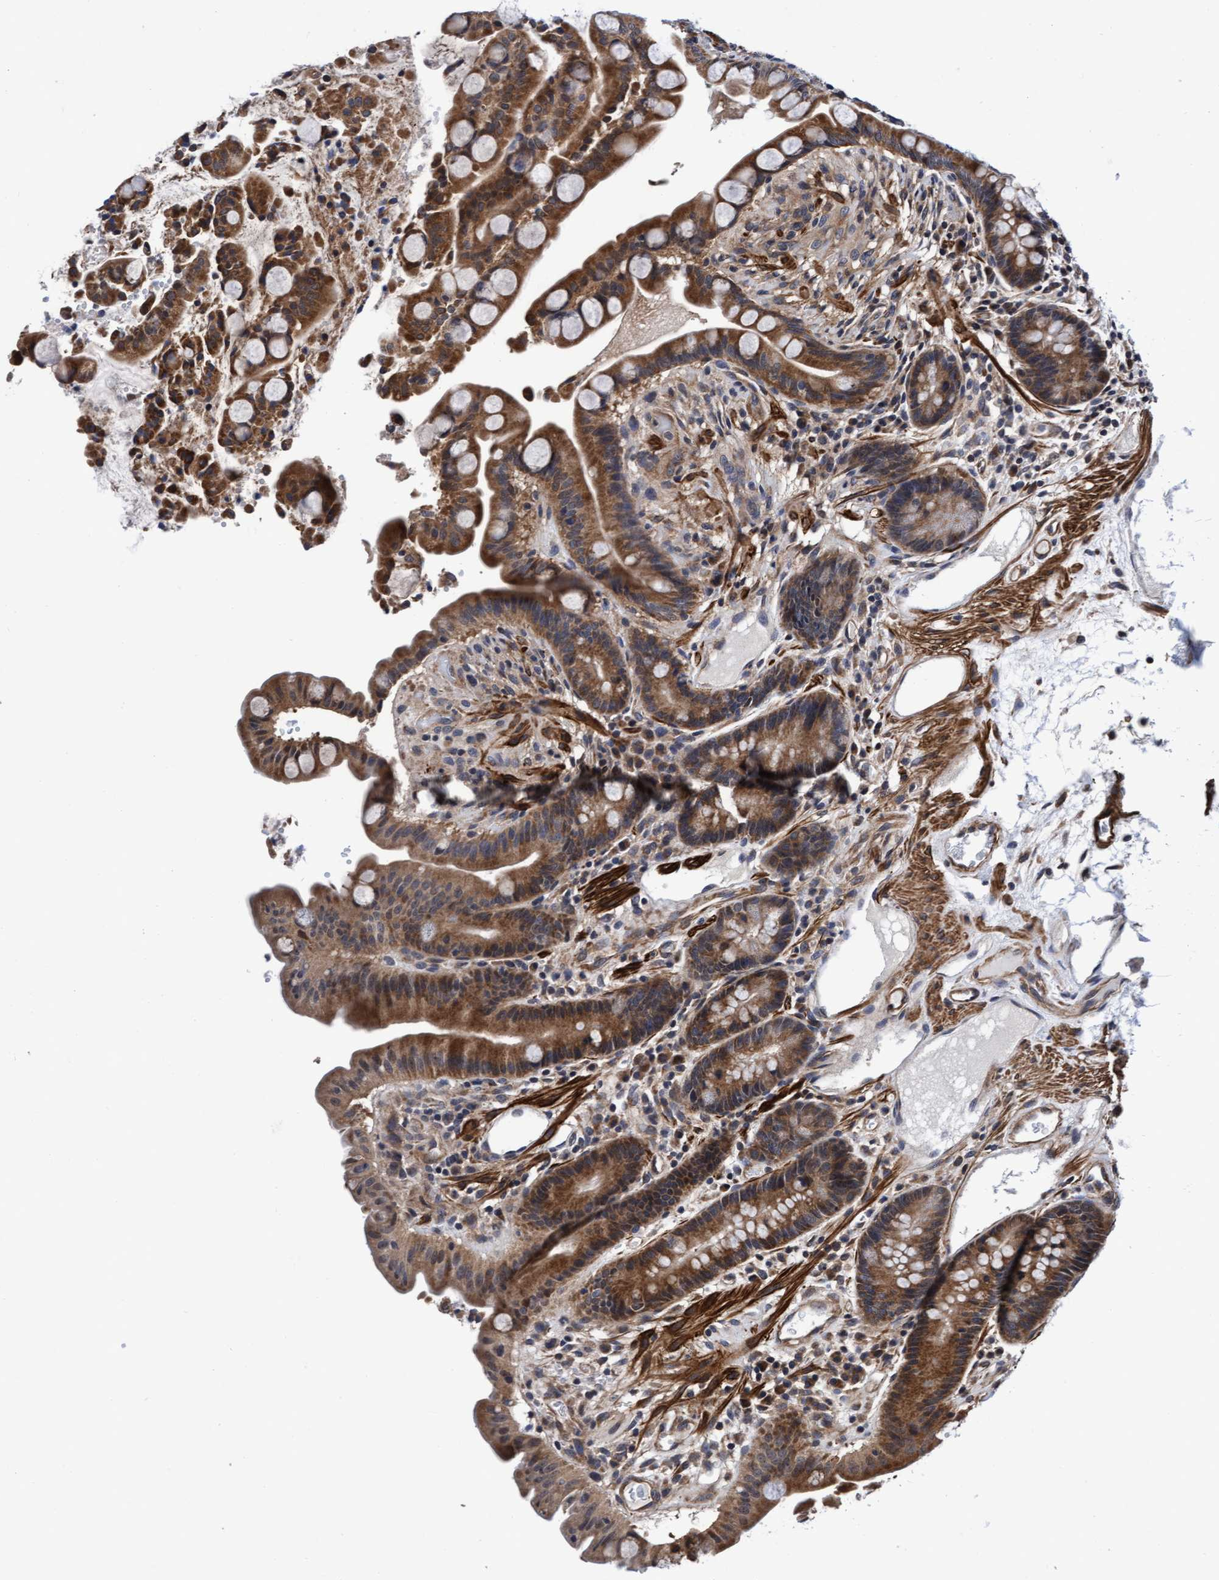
{"staining": {"intensity": "moderate", "quantity": ">75%", "location": "cytoplasmic/membranous"}, "tissue": "colon", "cell_type": "Endothelial cells", "image_type": "normal", "snomed": [{"axis": "morphology", "description": "Normal tissue, NOS"}, {"axis": "topography", "description": "Colon"}], "caption": "Human colon stained with a brown dye shows moderate cytoplasmic/membranous positive staining in approximately >75% of endothelial cells.", "gene": "EFCAB13", "patient": {"sex": "male", "age": 73}}